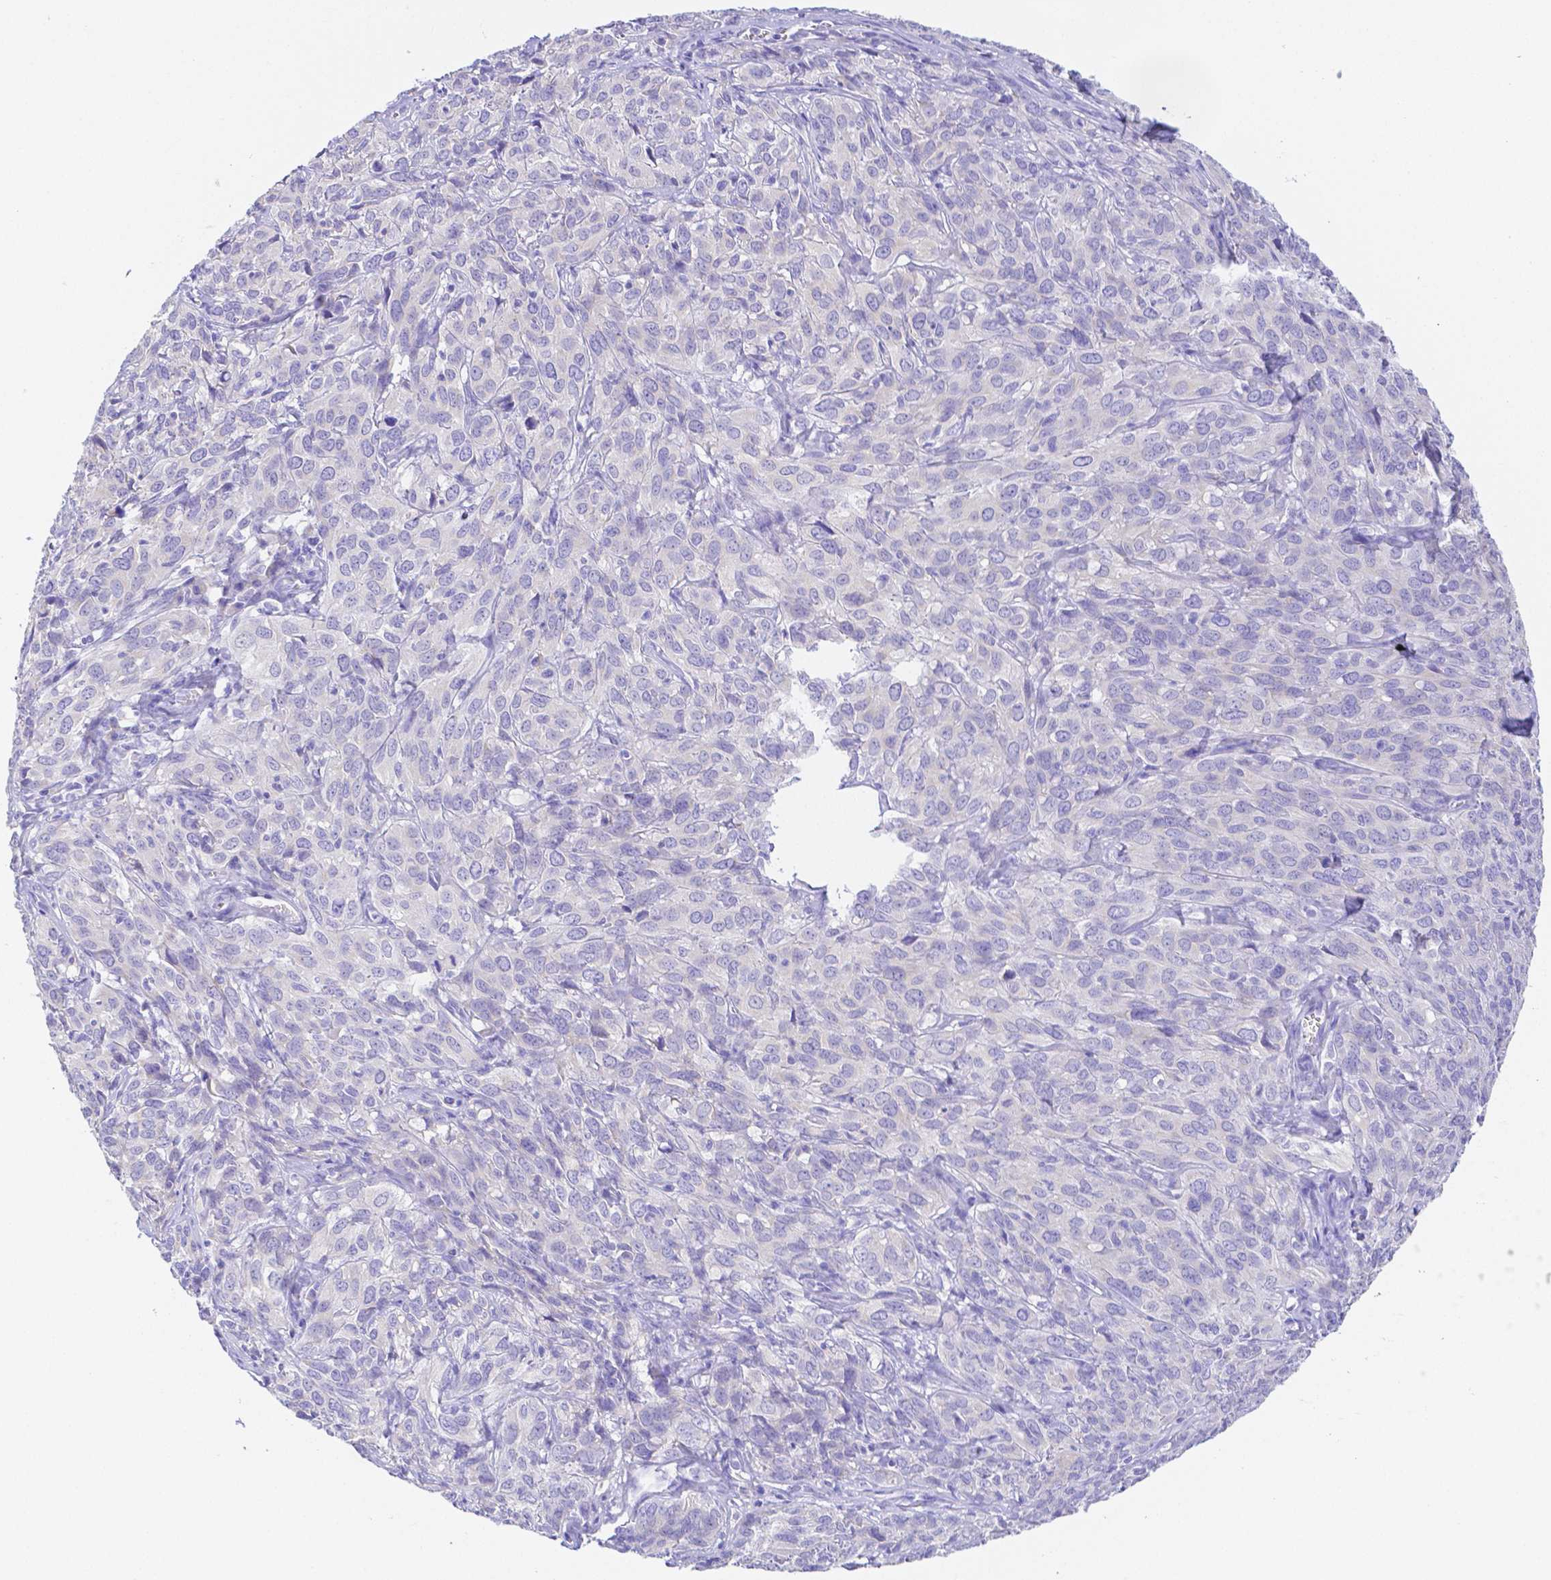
{"staining": {"intensity": "negative", "quantity": "none", "location": "none"}, "tissue": "cervical cancer", "cell_type": "Tumor cells", "image_type": "cancer", "snomed": [{"axis": "morphology", "description": "Squamous cell carcinoma, NOS"}, {"axis": "topography", "description": "Cervix"}], "caption": "Human cervical cancer (squamous cell carcinoma) stained for a protein using IHC shows no positivity in tumor cells.", "gene": "ZG16B", "patient": {"sex": "female", "age": 51}}